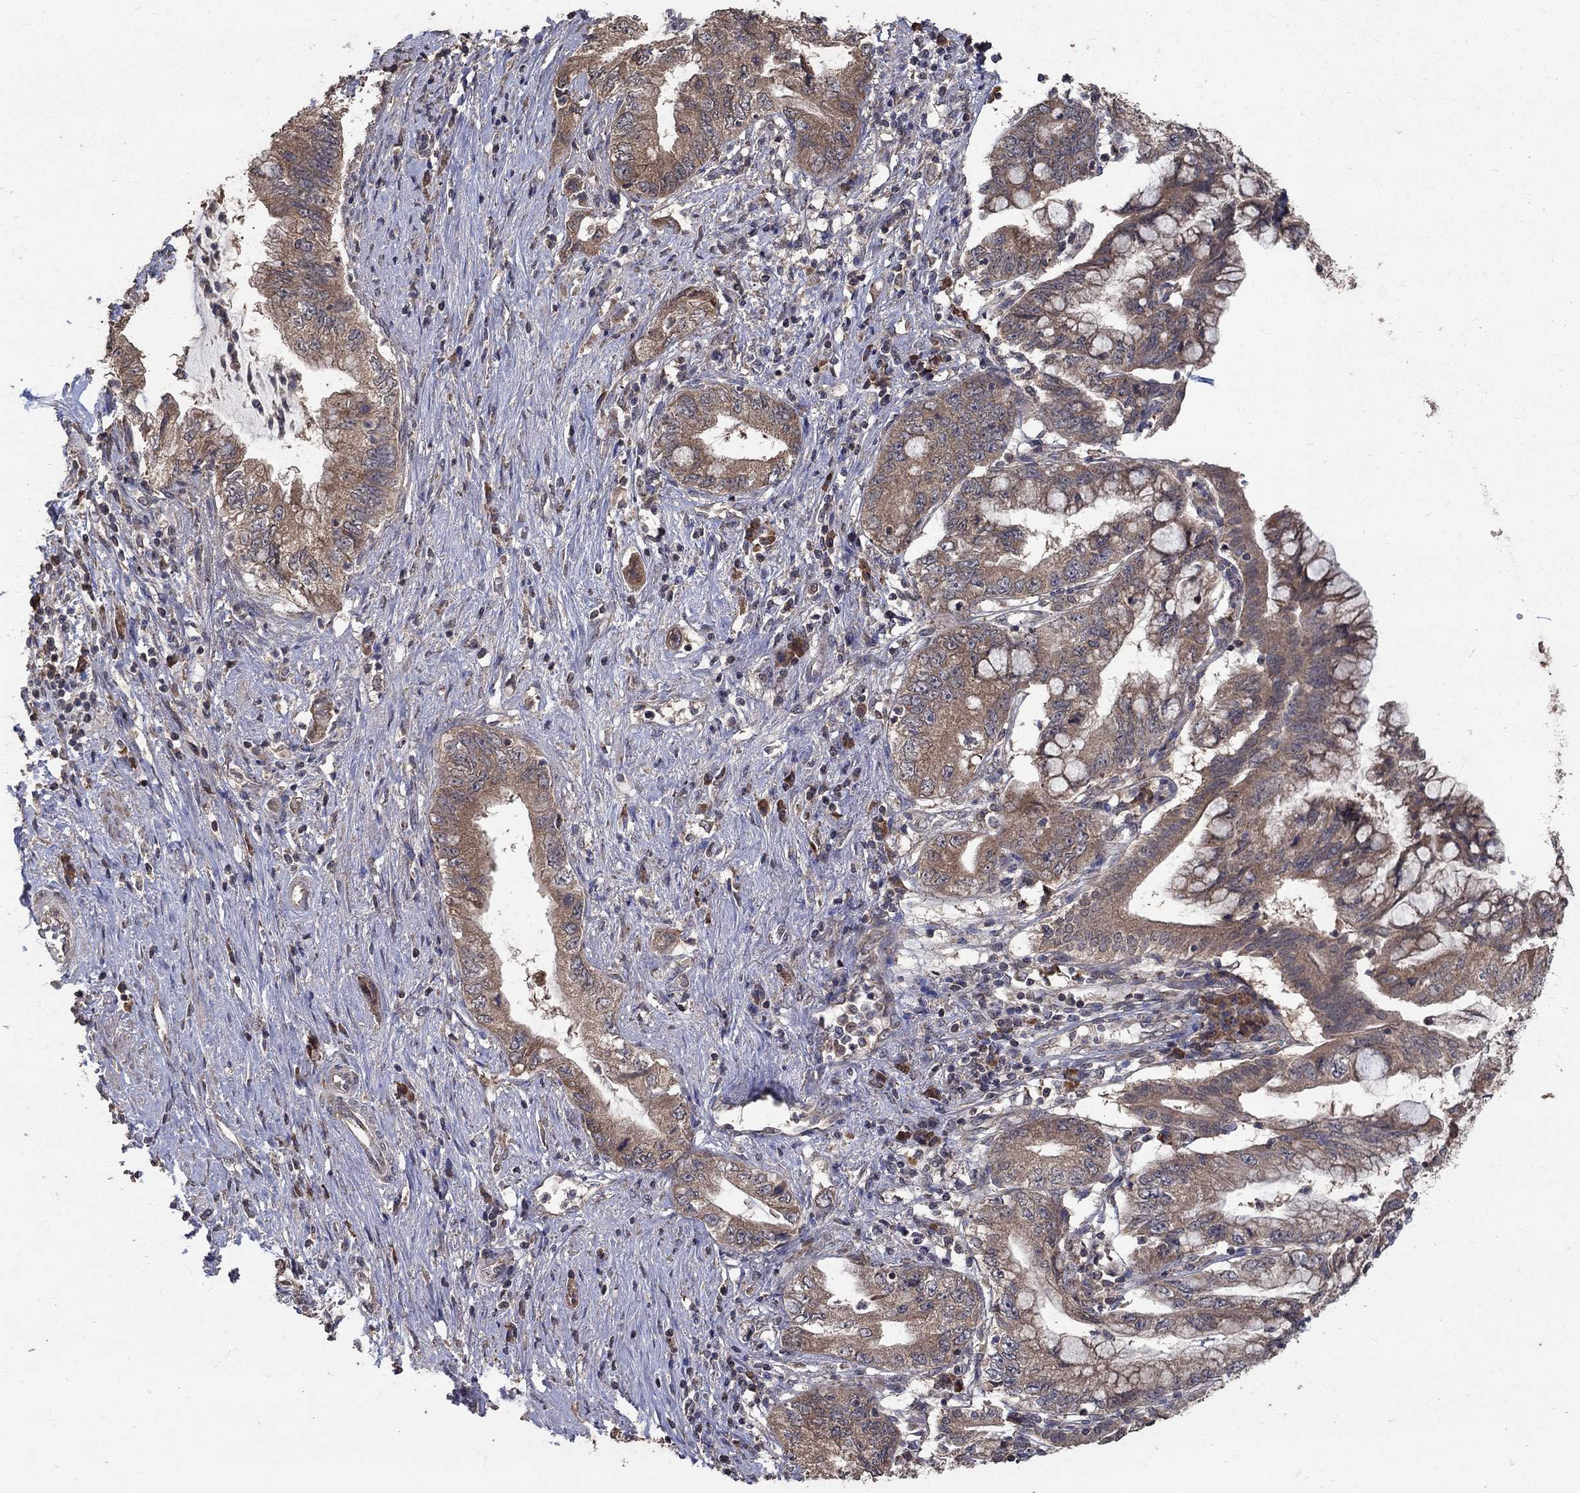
{"staining": {"intensity": "weak", "quantity": ">75%", "location": "cytoplasmic/membranous"}, "tissue": "pancreatic cancer", "cell_type": "Tumor cells", "image_type": "cancer", "snomed": [{"axis": "morphology", "description": "Adenocarcinoma, NOS"}, {"axis": "topography", "description": "Pancreas"}], "caption": "IHC of human pancreatic cancer shows low levels of weak cytoplasmic/membranous positivity in about >75% of tumor cells.", "gene": "C17orf75", "patient": {"sex": "female", "age": 73}}